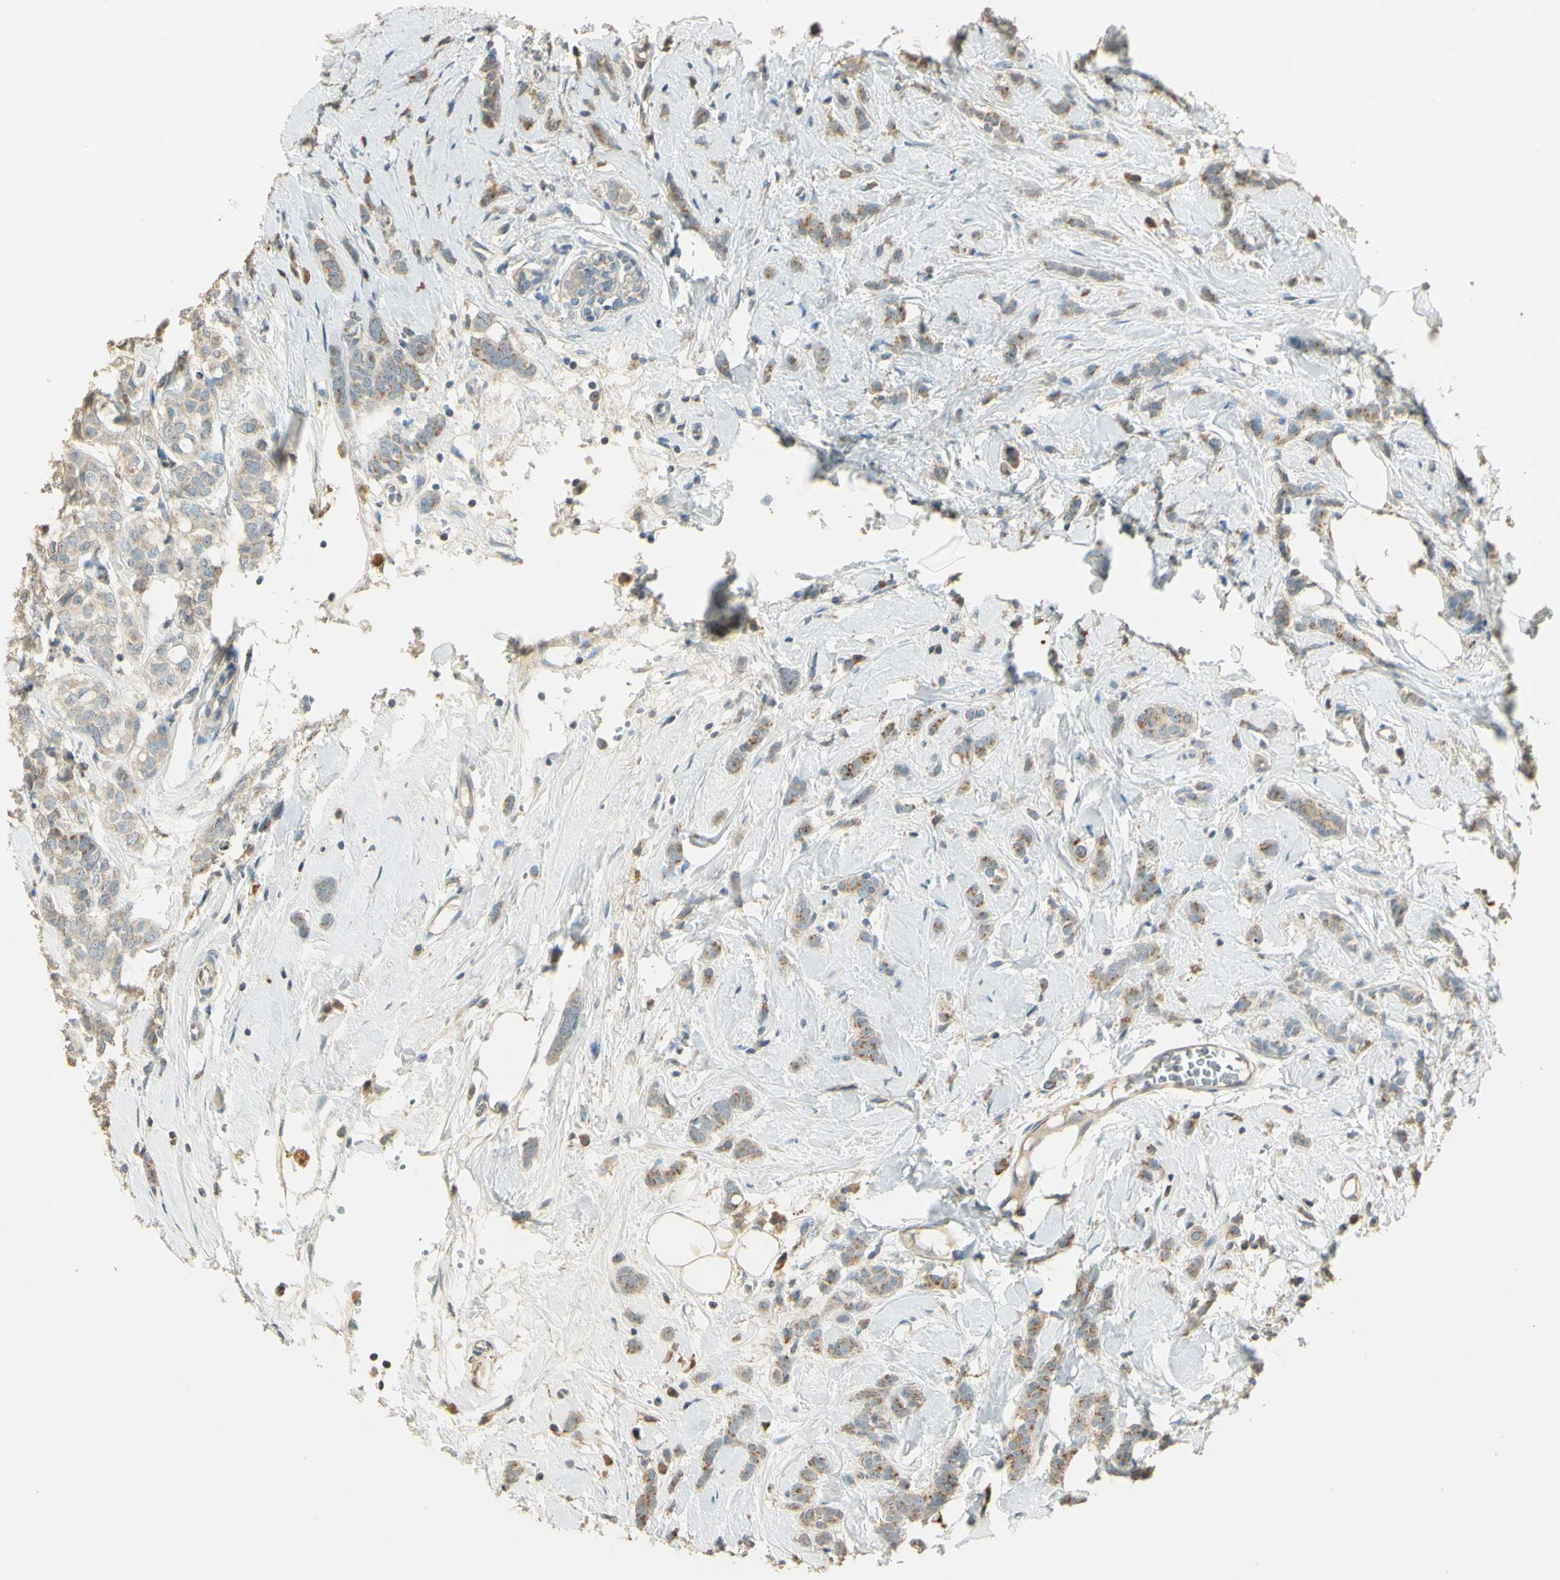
{"staining": {"intensity": "weak", "quantity": "25%-75%", "location": "cytoplasmic/membranous"}, "tissue": "breast cancer", "cell_type": "Tumor cells", "image_type": "cancer", "snomed": [{"axis": "morphology", "description": "Lobular carcinoma"}, {"axis": "topography", "description": "Breast"}], "caption": "This photomicrograph displays breast cancer stained with IHC to label a protein in brown. The cytoplasmic/membranous of tumor cells show weak positivity for the protein. Nuclei are counter-stained blue.", "gene": "UXS1", "patient": {"sex": "female", "age": 60}}